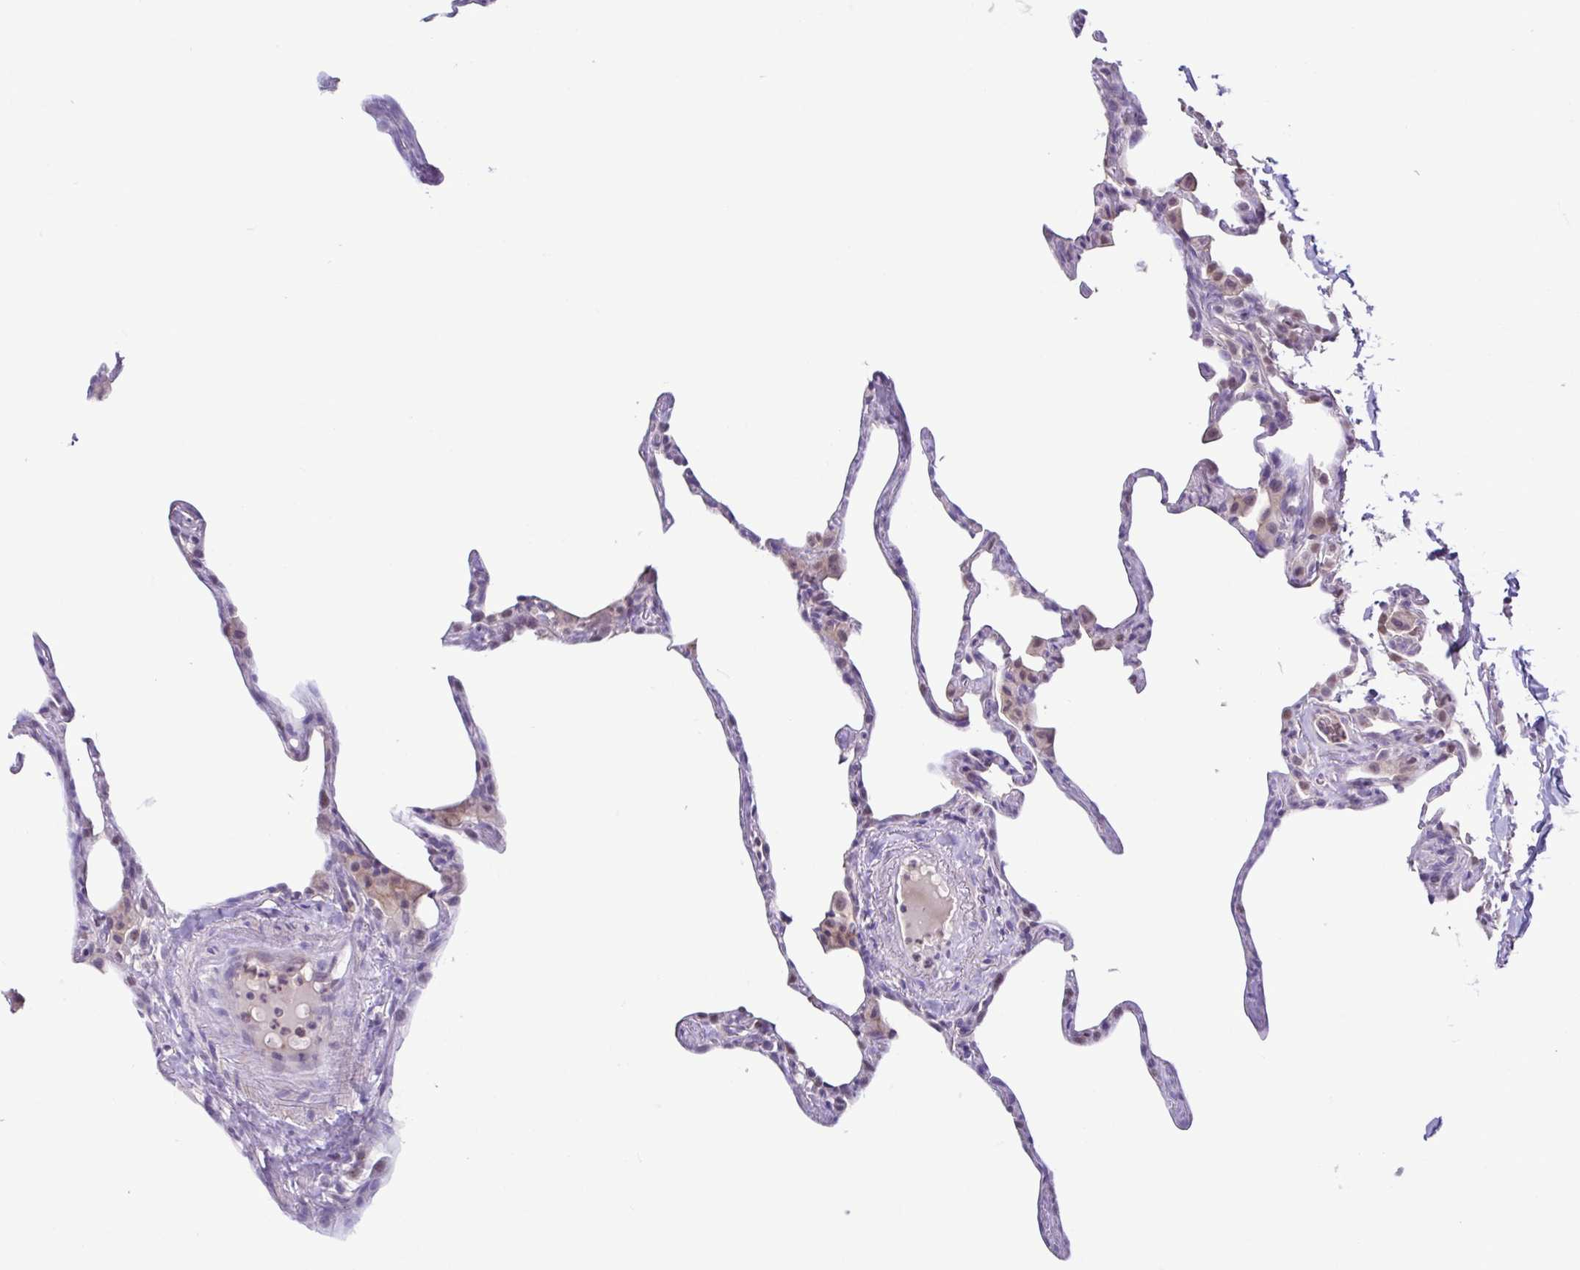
{"staining": {"intensity": "negative", "quantity": "none", "location": "none"}, "tissue": "lung", "cell_type": "Alveolar cells", "image_type": "normal", "snomed": [{"axis": "morphology", "description": "Normal tissue, NOS"}, {"axis": "topography", "description": "Lung"}], "caption": "High magnification brightfield microscopy of unremarkable lung stained with DAB (3,3'-diaminobenzidine) (brown) and counterstained with hematoxylin (blue): alveolar cells show no significant expression. (Stains: DAB (3,3'-diaminobenzidine) immunohistochemistry (IHC) with hematoxylin counter stain, Microscopy: brightfield microscopy at high magnification).", "gene": "ACTRT3", "patient": {"sex": "male", "age": 65}}